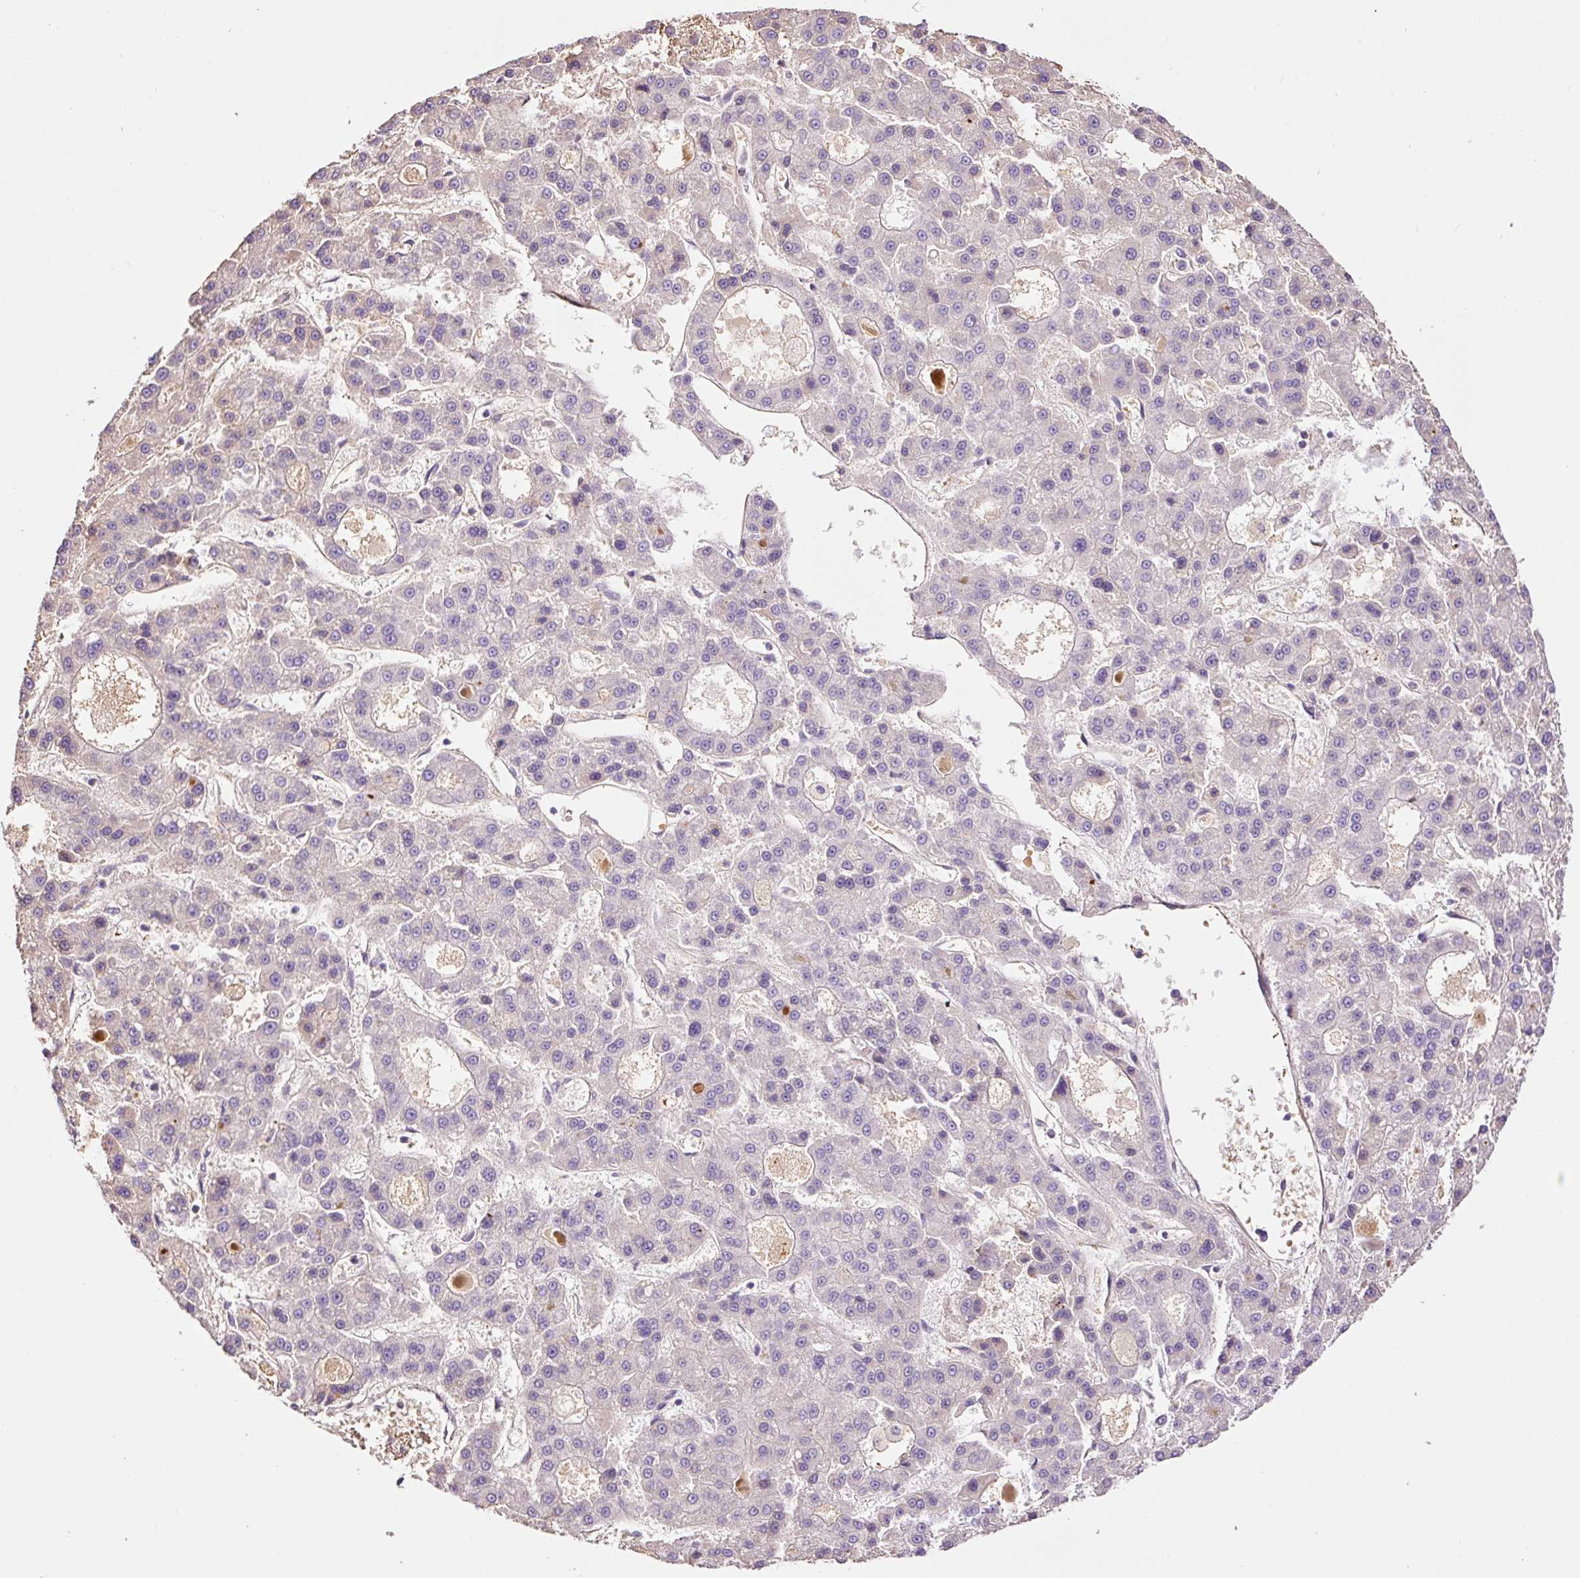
{"staining": {"intensity": "negative", "quantity": "none", "location": "none"}, "tissue": "liver cancer", "cell_type": "Tumor cells", "image_type": "cancer", "snomed": [{"axis": "morphology", "description": "Carcinoma, Hepatocellular, NOS"}, {"axis": "topography", "description": "Liver"}], "caption": "There is no significant staining in tumor cells of hepatocellular carcinoma (liver).", "gene": "TMEM235", "patient": {"sex": "male", "age": 70}}